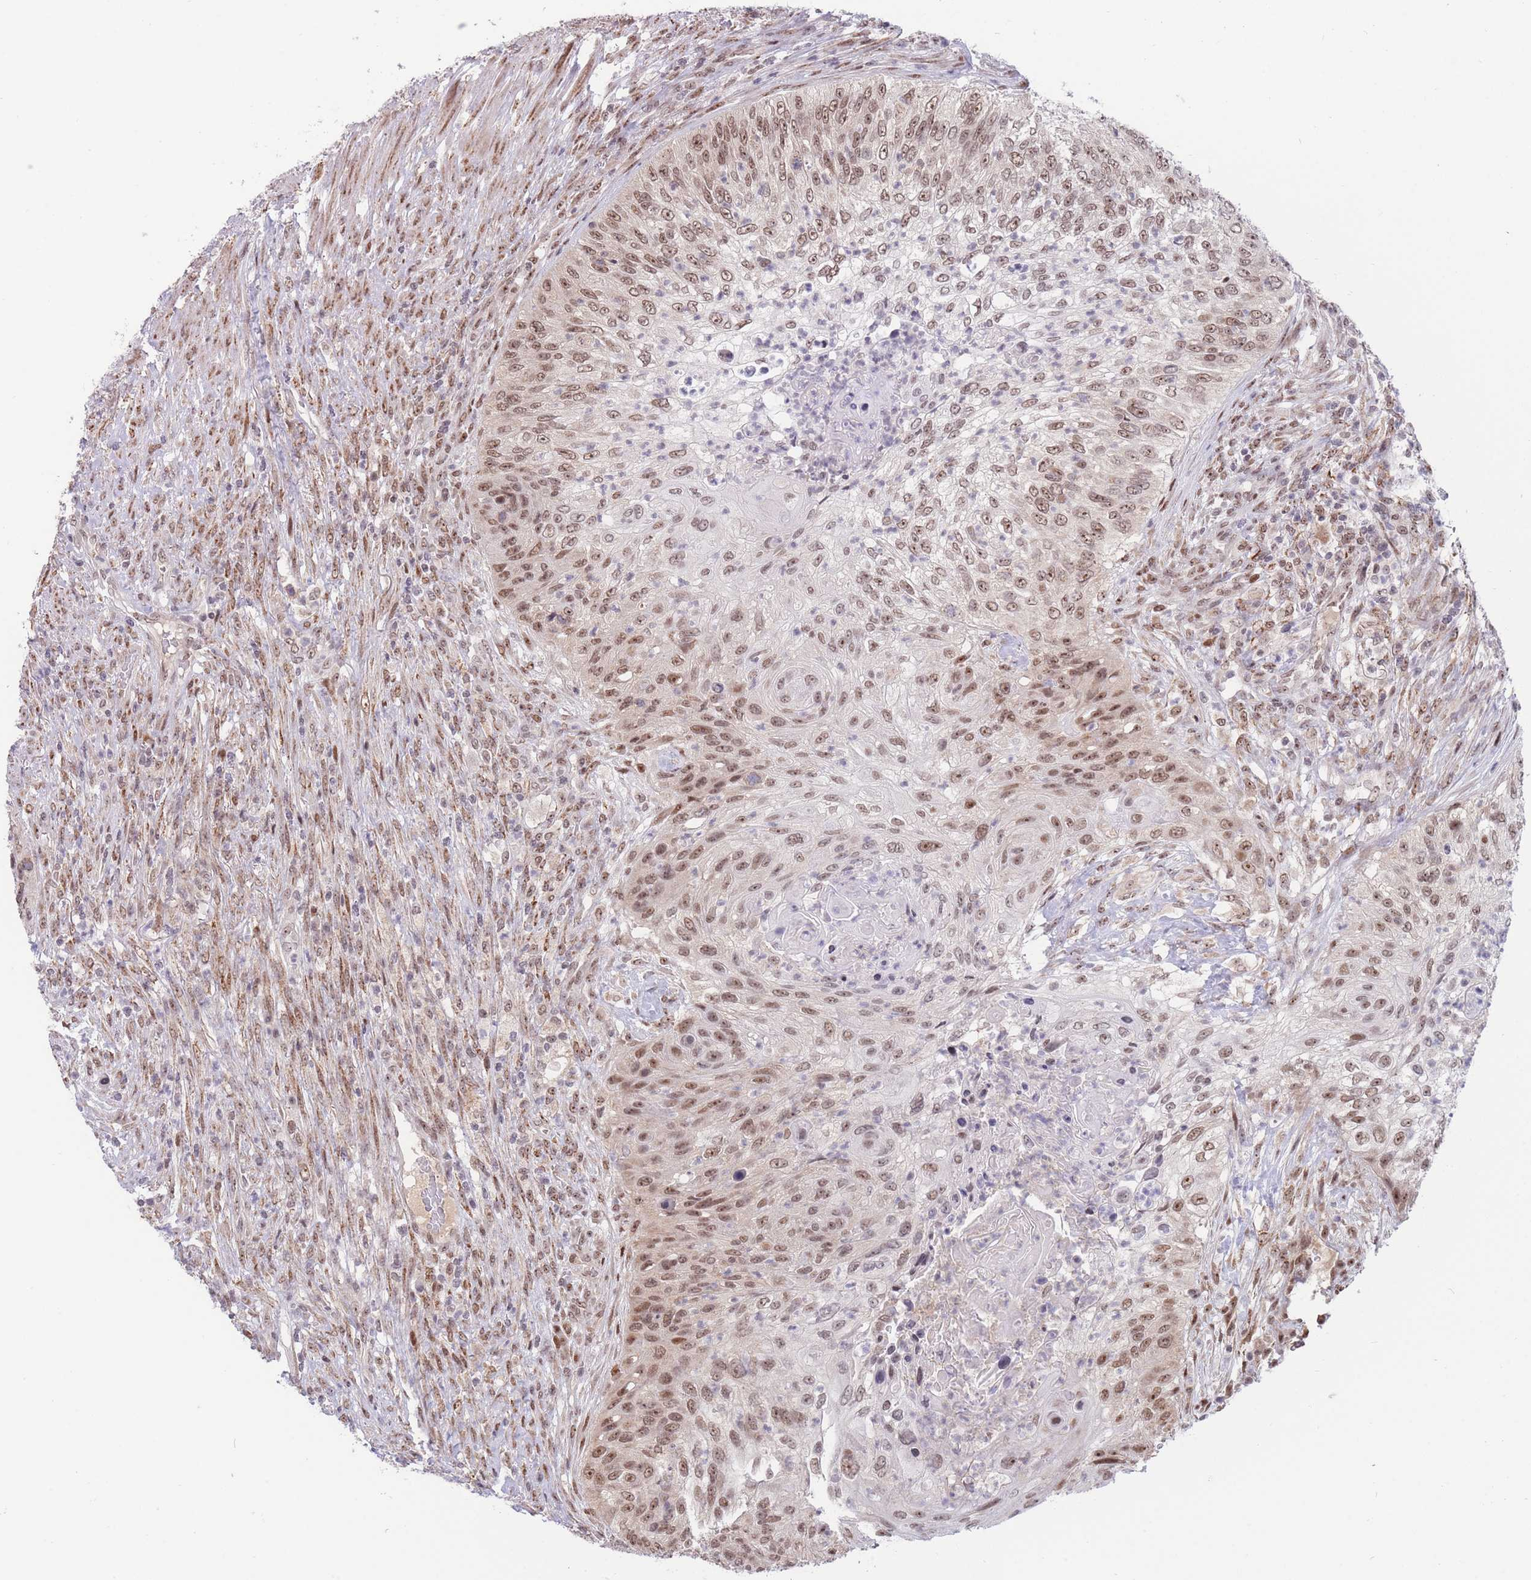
{"staining": {"intensity": "moderate", "quantity": ">75%", "location": "nuclear"}, "tissue": "urothelial cancer", "cell_type": "Tumor cells", "image_type": "cancer", "snomed": [{"axis": "morphology", "description": "Urothelial carcinoma, High grade"}, {"axis": "topography", "description": "Urinary bladder"}], "caption": "Immunohistochemistry (IHC) histopathology image of urothelial cancer stained for a protein (brown), which demonstrates medium levels of moderate nuclear positivity in approximately >75% of tumor cells.", "gene": "TARBP2", "patient": {"sex": "female", "age": 60}}